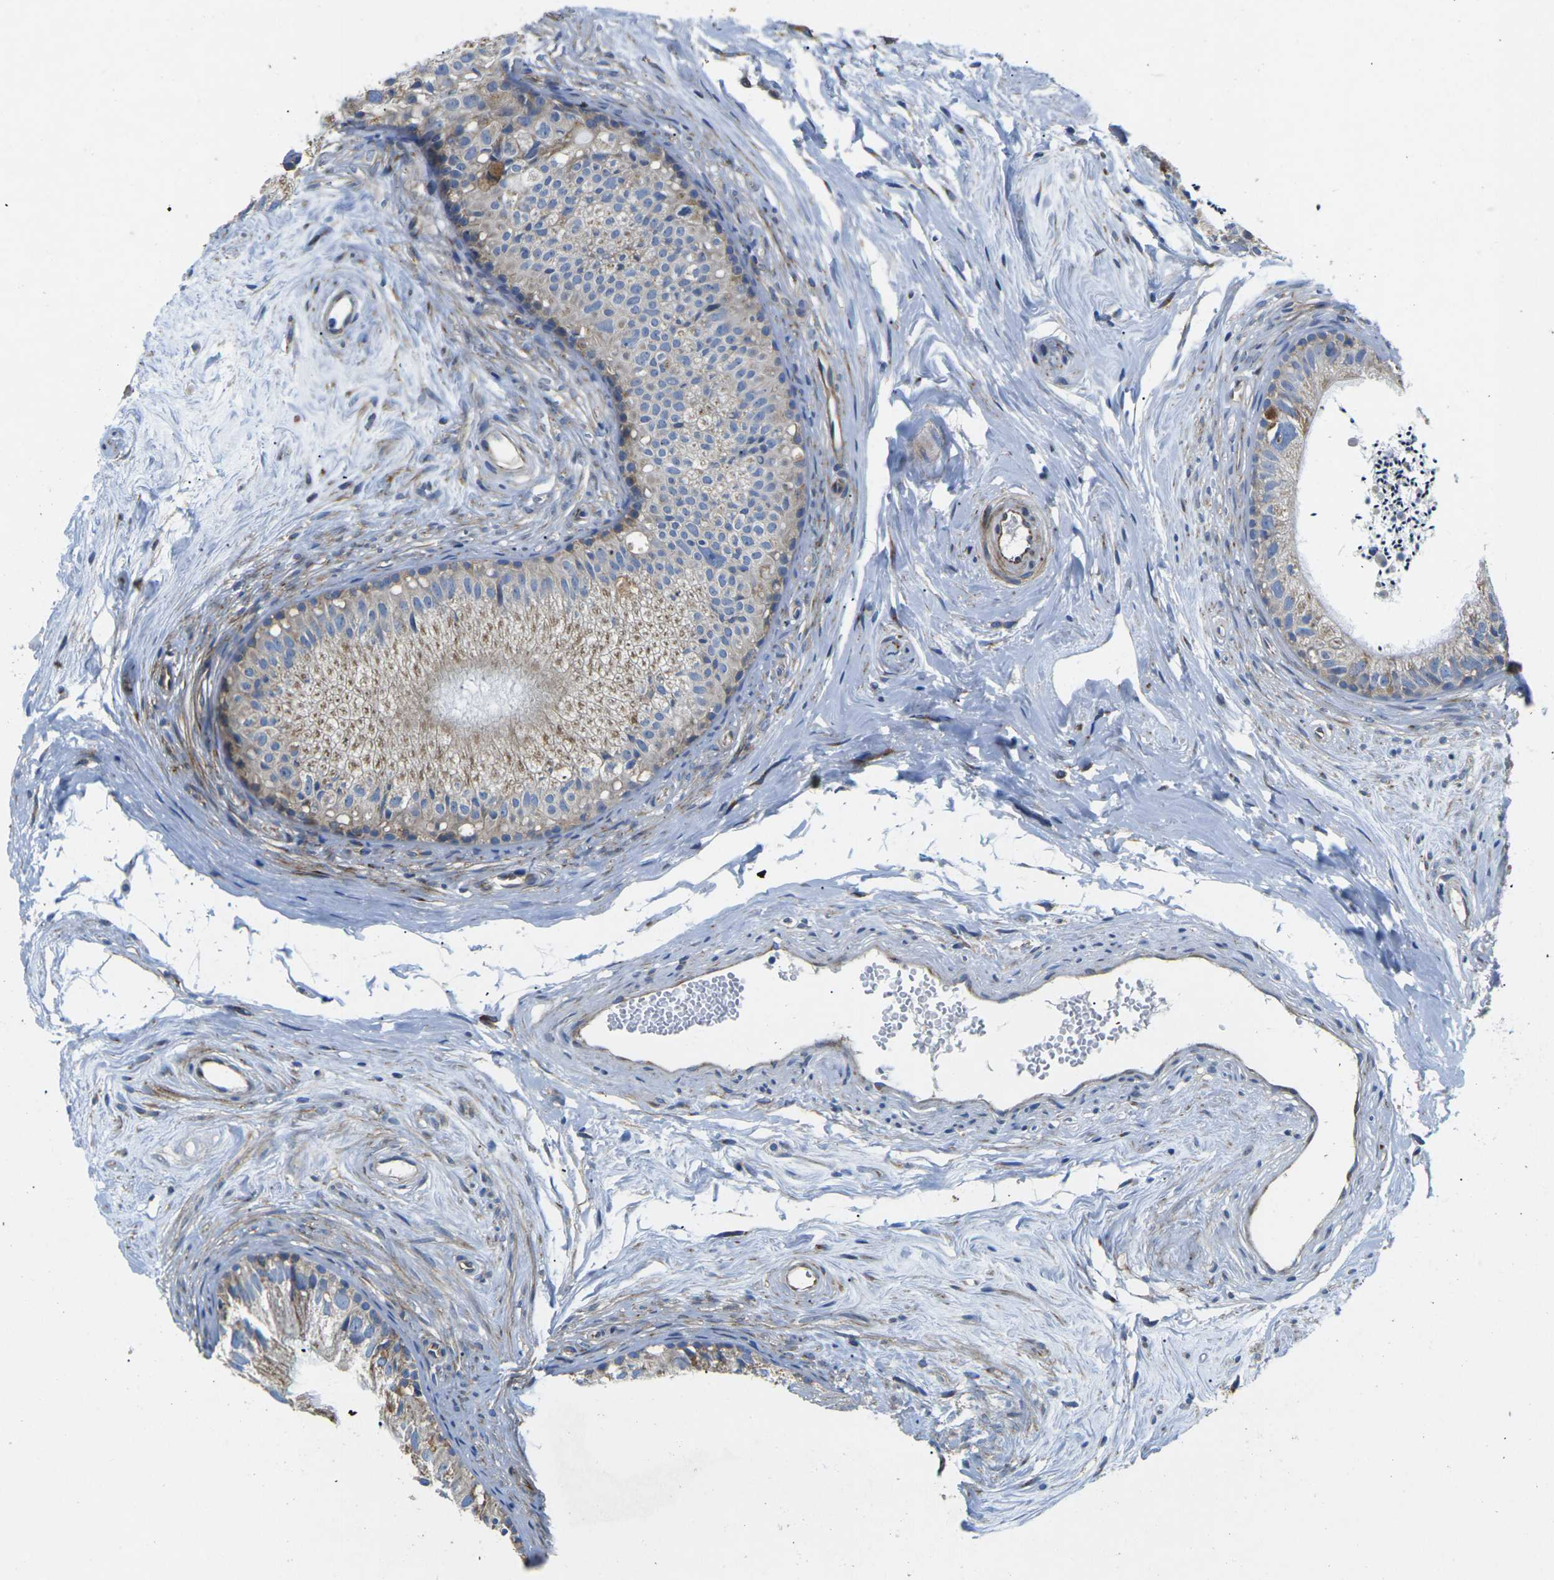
{"staining": {"intensity": "weak", "quantity": ">75%", "location": "cytoplasmic/membranous"}, "tissue": "epididymis", "cell_type": "Glandular cells", "image_type": "normal", "snomed": [{"axis": "morphology", "description": "Normal tissue, NOS"}, {"axis": "topography", "description": "Epididymis"}], "caption": "Weak cytoplasmic/membranous positivity is appreciated in approximately >75% of glandular cells in normal epididymis. (Stains: DAB (3,3'-diaminobenzidine) in brown, nuclei in blue, Microscopy: brightfield microscopy at high magnification).", "gene": "TMEFF2", "patient": {"sex": "male", "age": 56}}